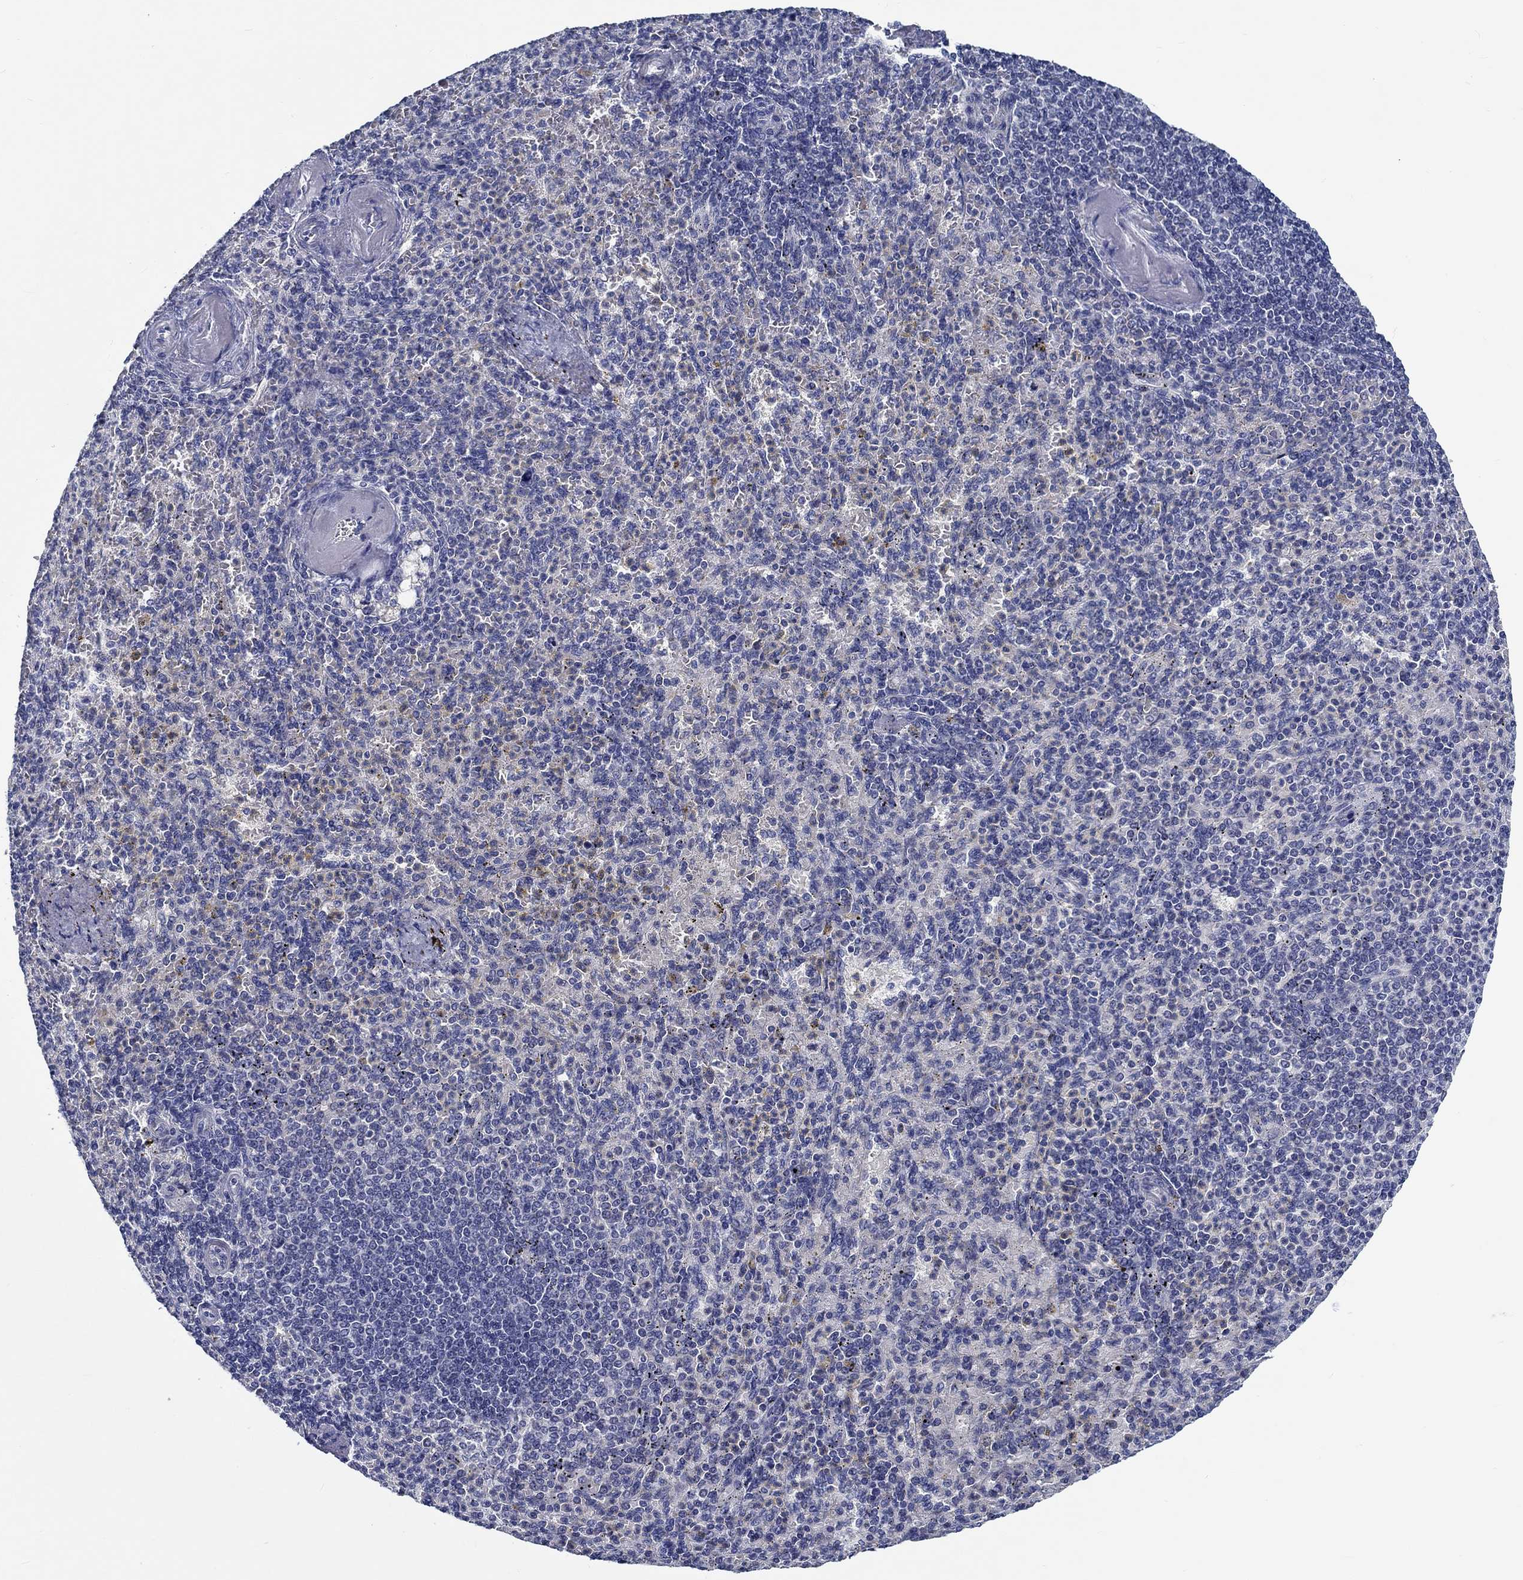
{"staining": {"intensity": "negative", "quantity": "none", "location": "none"}, "tissue": "spleen", "cell_type": "Cells in red pulp", "image_type": "normal", "snomed": [{"axis": "morphology", "description": "Normal tissue, NOS"}, {"axis": "topography", "description": "Spleen"}], "caption": "Spleen stained for a protein using immunohistochemistry (IHC) exhibits no positivity cells in red pulp.", "gene": "MYBPC1", "patient": {"sex": "female", "age": 74}}